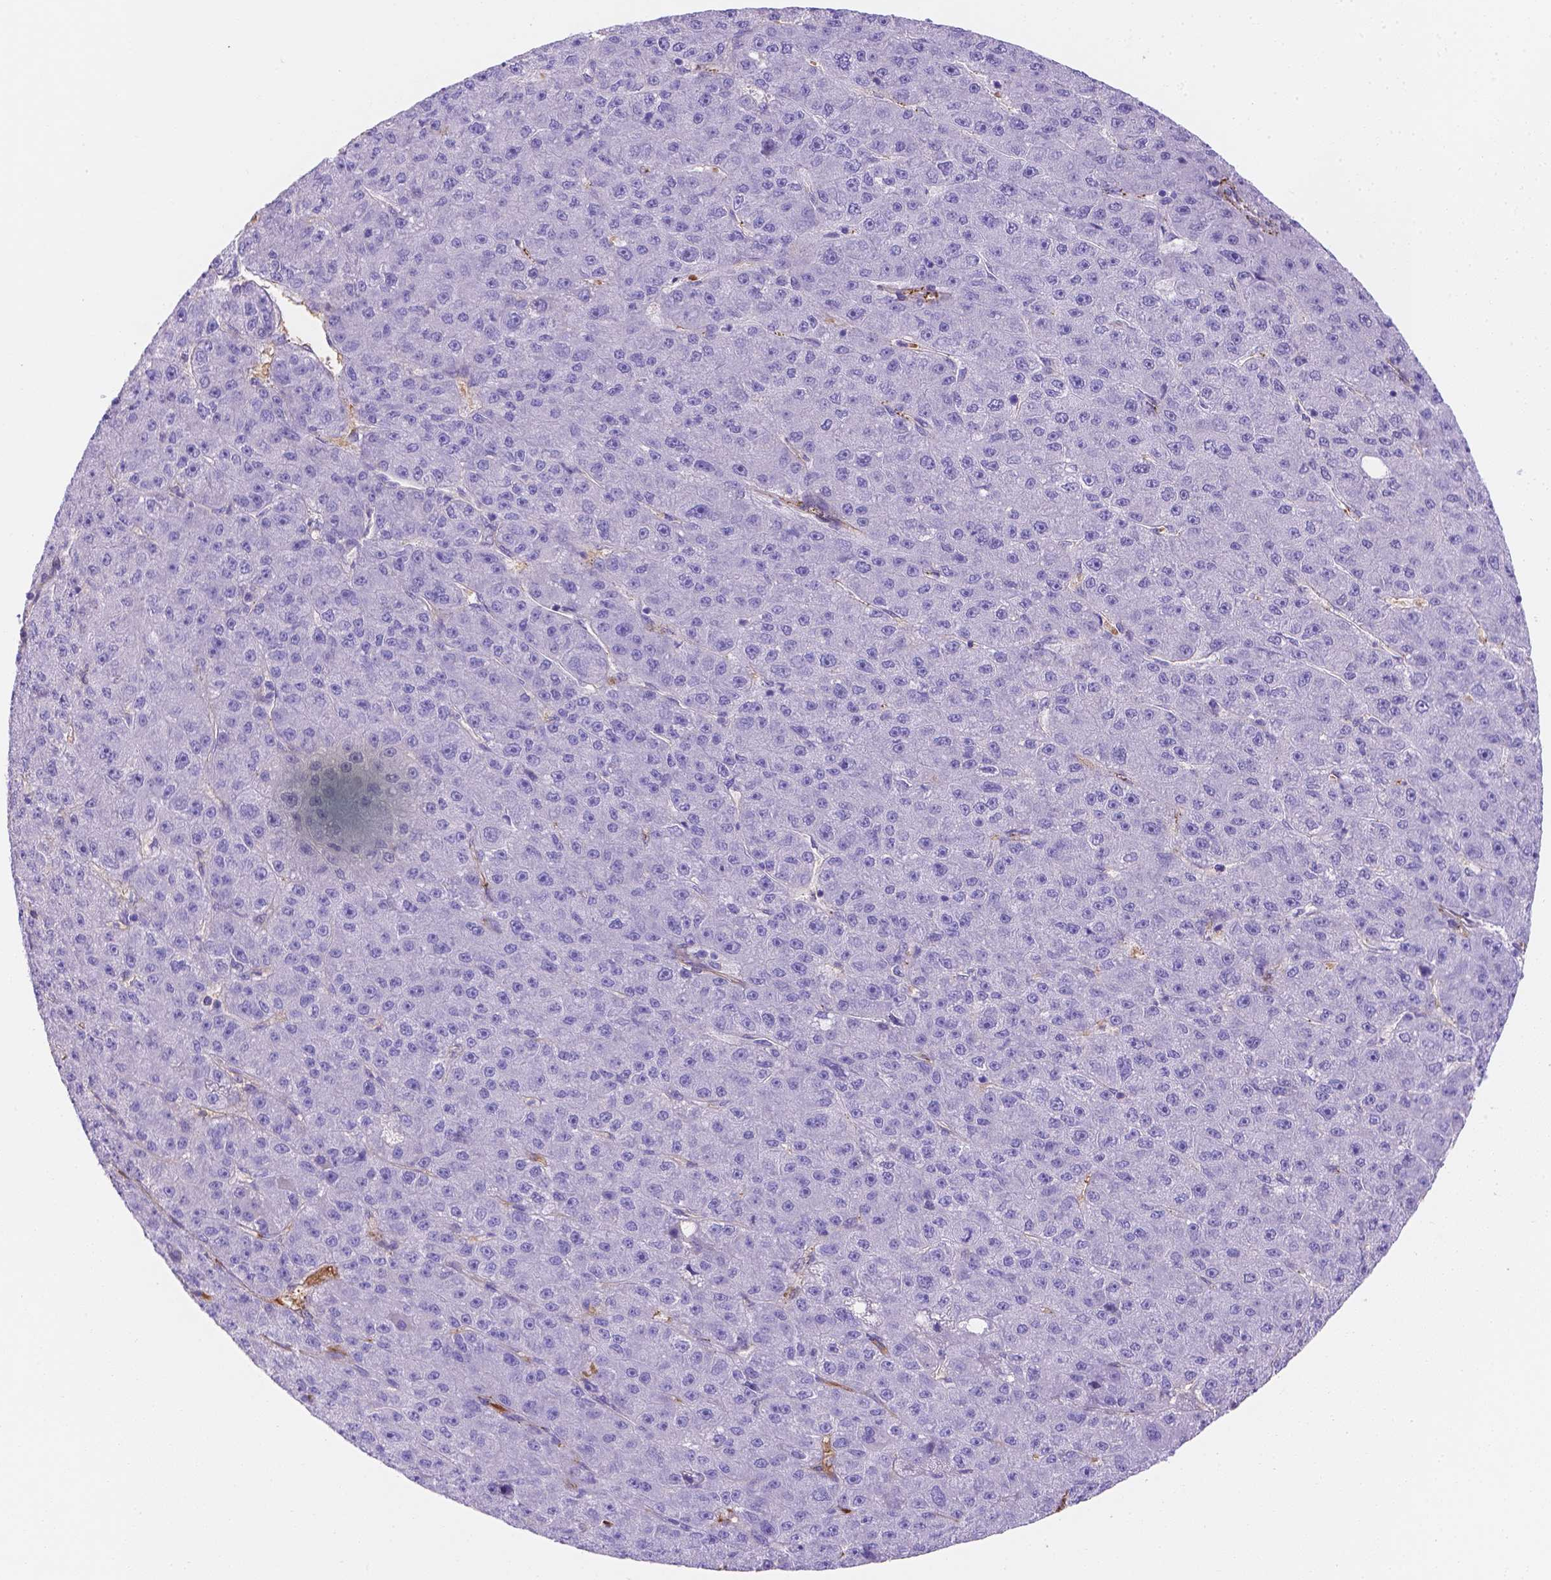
{"staining": {"intensity": "negative", "quantity": "none", "location": "none"}, "tissue": "liver cancer", "cell_type": "Tumor cells", "image_type": "cancer", "snomed": [{"axis": "morphology", "description": "Carcinoma, Hepatocellular, NOS"}, {"axis": "topography", "description": "Liver"}], "caption": "IHC image of human liver cancer stained for a protein (brown), which displays no staining in tumor cells.", "gene": "SLC40A1", "patient": {"sex": "male", "age": 67}}